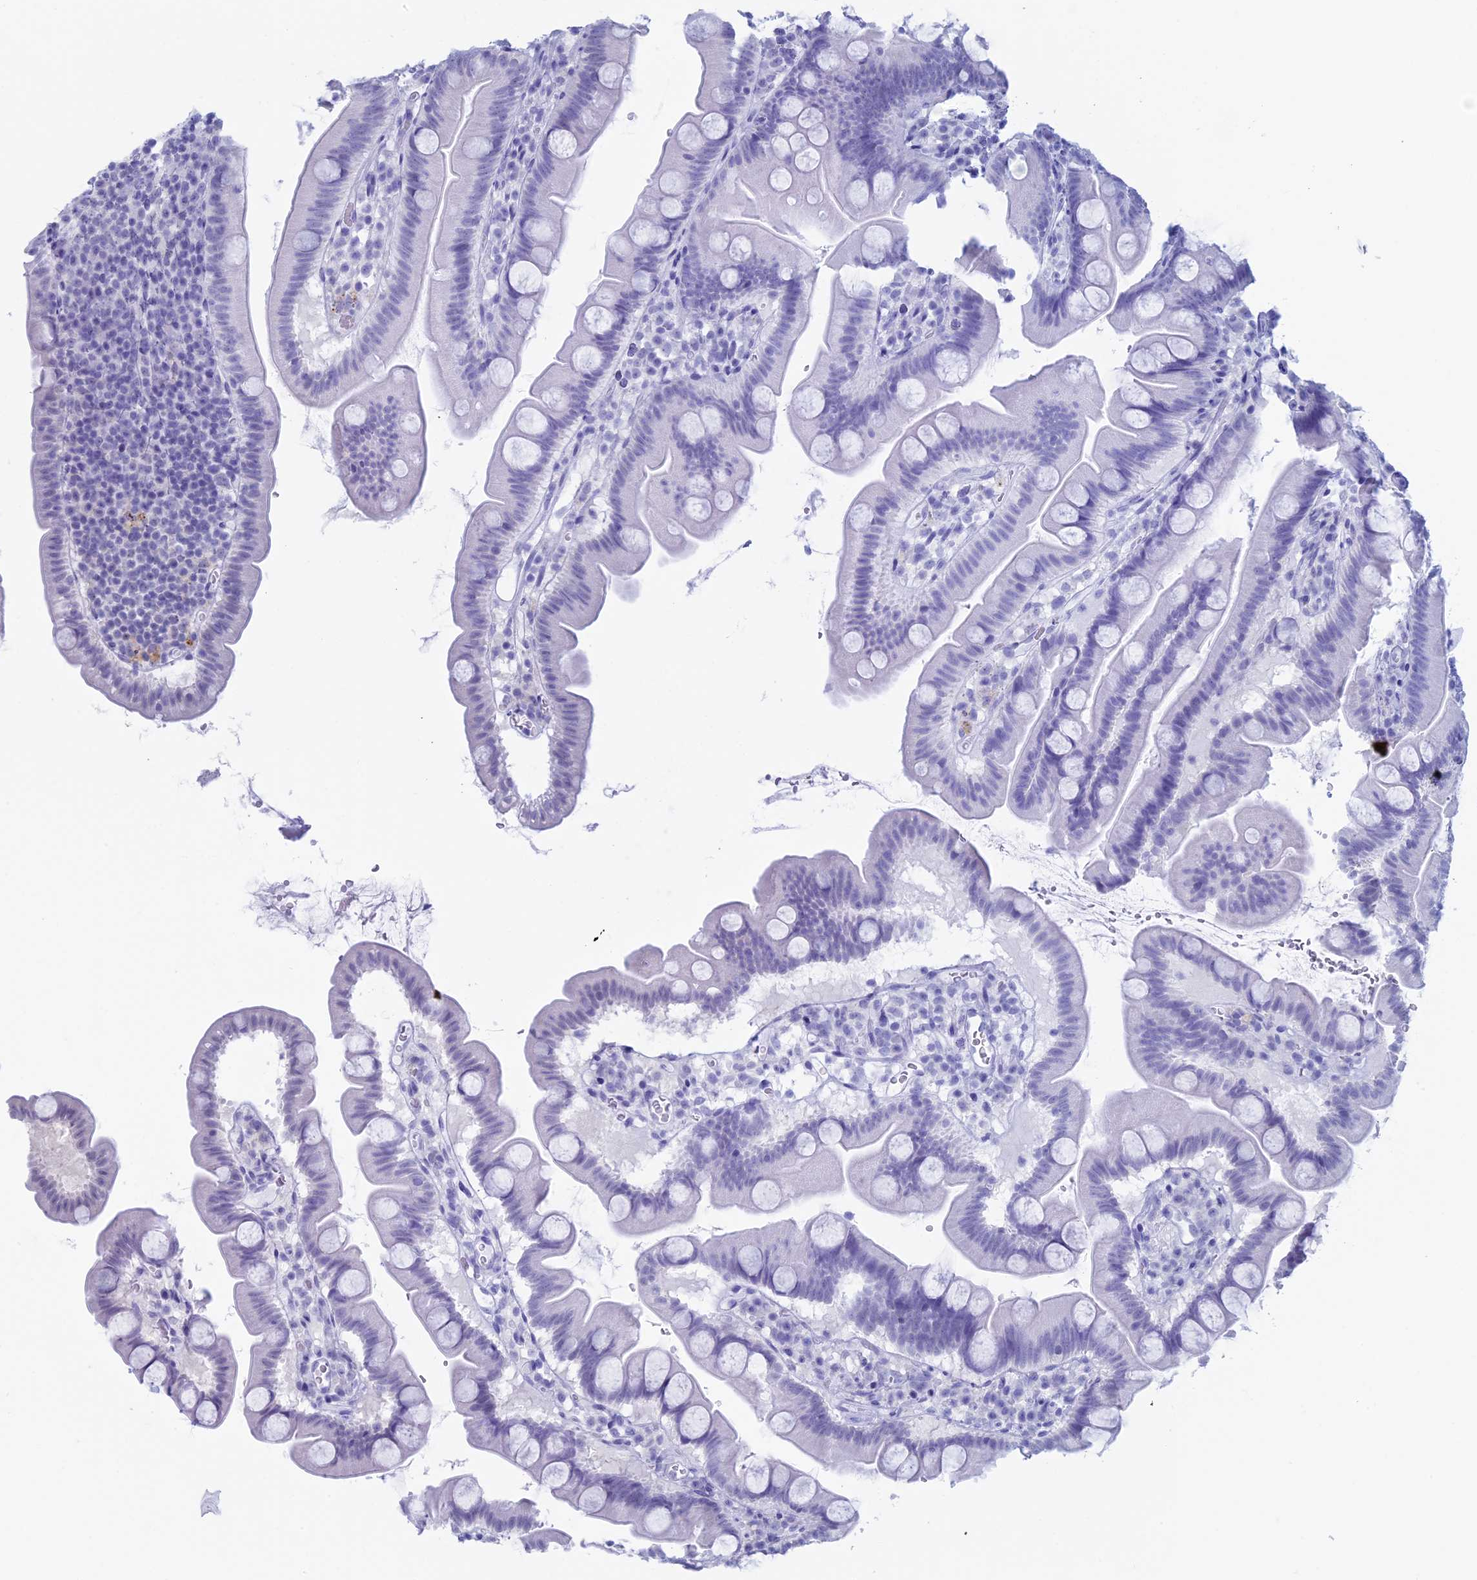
{"staining": {"intensity": "weak", "quantity": "<25%", "location": "nuclear"}, "tissue": "small intestine", "cell_type": "Glandular cells", "image_type": "normal", "snomed": [{"axis": "morphology", "description": "Normal tissue, NOS"}, {"axis": "topography", "description": "Small intestine"}], "caption": "A histopathology image of small intestine stained for a protein displays no brown staining in glandular cells. Nuclei are stained in blue.", "gene": "SPIRE1", "patient": {"sex": "female", "age": 68}}